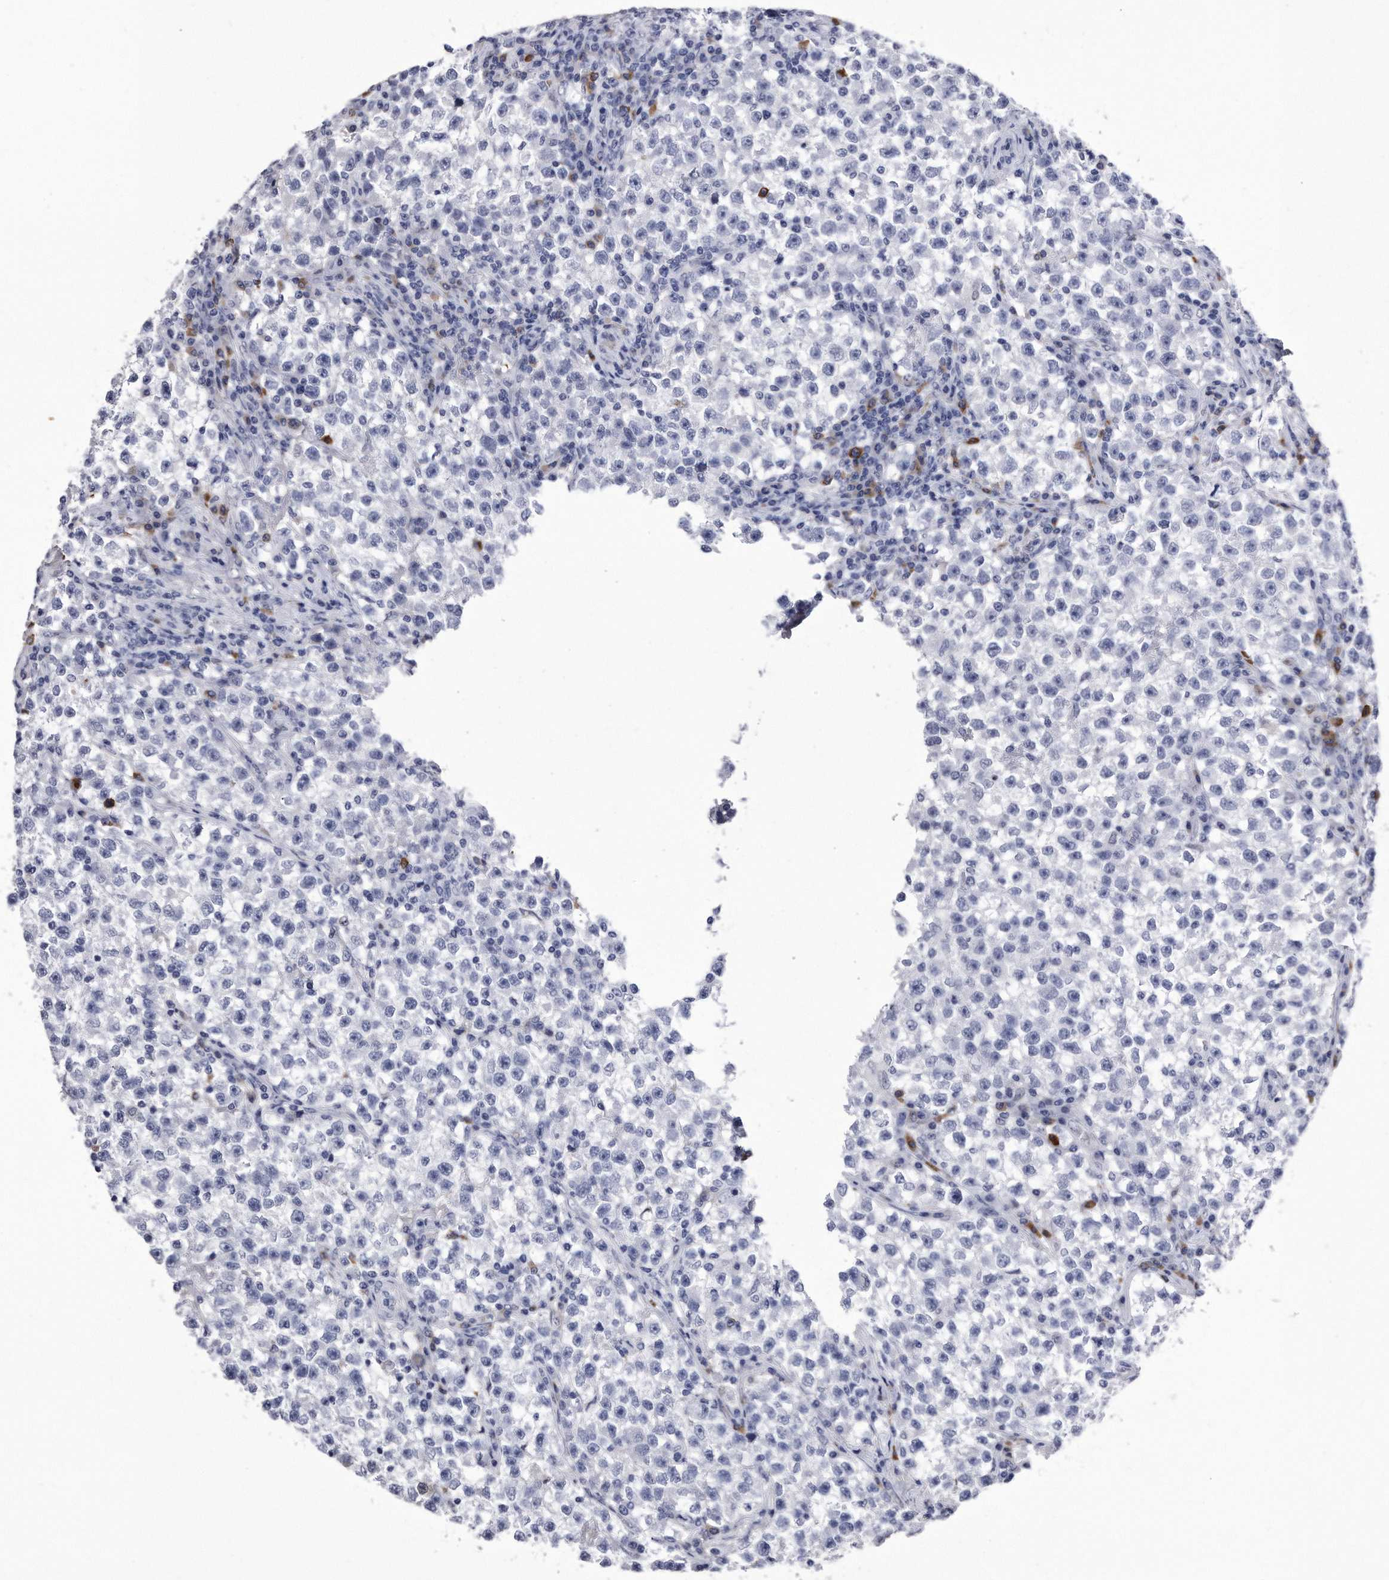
{"staining": {"intensity": "negative", "quantity": "none", "location": "none"}, "tissue": "testis cancer", "cell_type": "Tumor cells", "image_type": "cancer", "snomed": [{"axis": "morphology", "description": "Seminoma, NOS"}, {"axis": "topography", "description": "Testis"}], "caption": "This photomicrograph is of testis seminoma stained with immunohistochemistry (IHC) to label a protein in brown with the nuclei are counter-stained blue. There is no staining in tumor cells. Brightfield microscopy of immunohistochemistry stained with DAB (3,3'-diaminobenzidine) (brown) and hematoxylin (blue), captured at high magnification.", "gene": "KCTD8", "patient": {"sex": "male", "age": 22}}